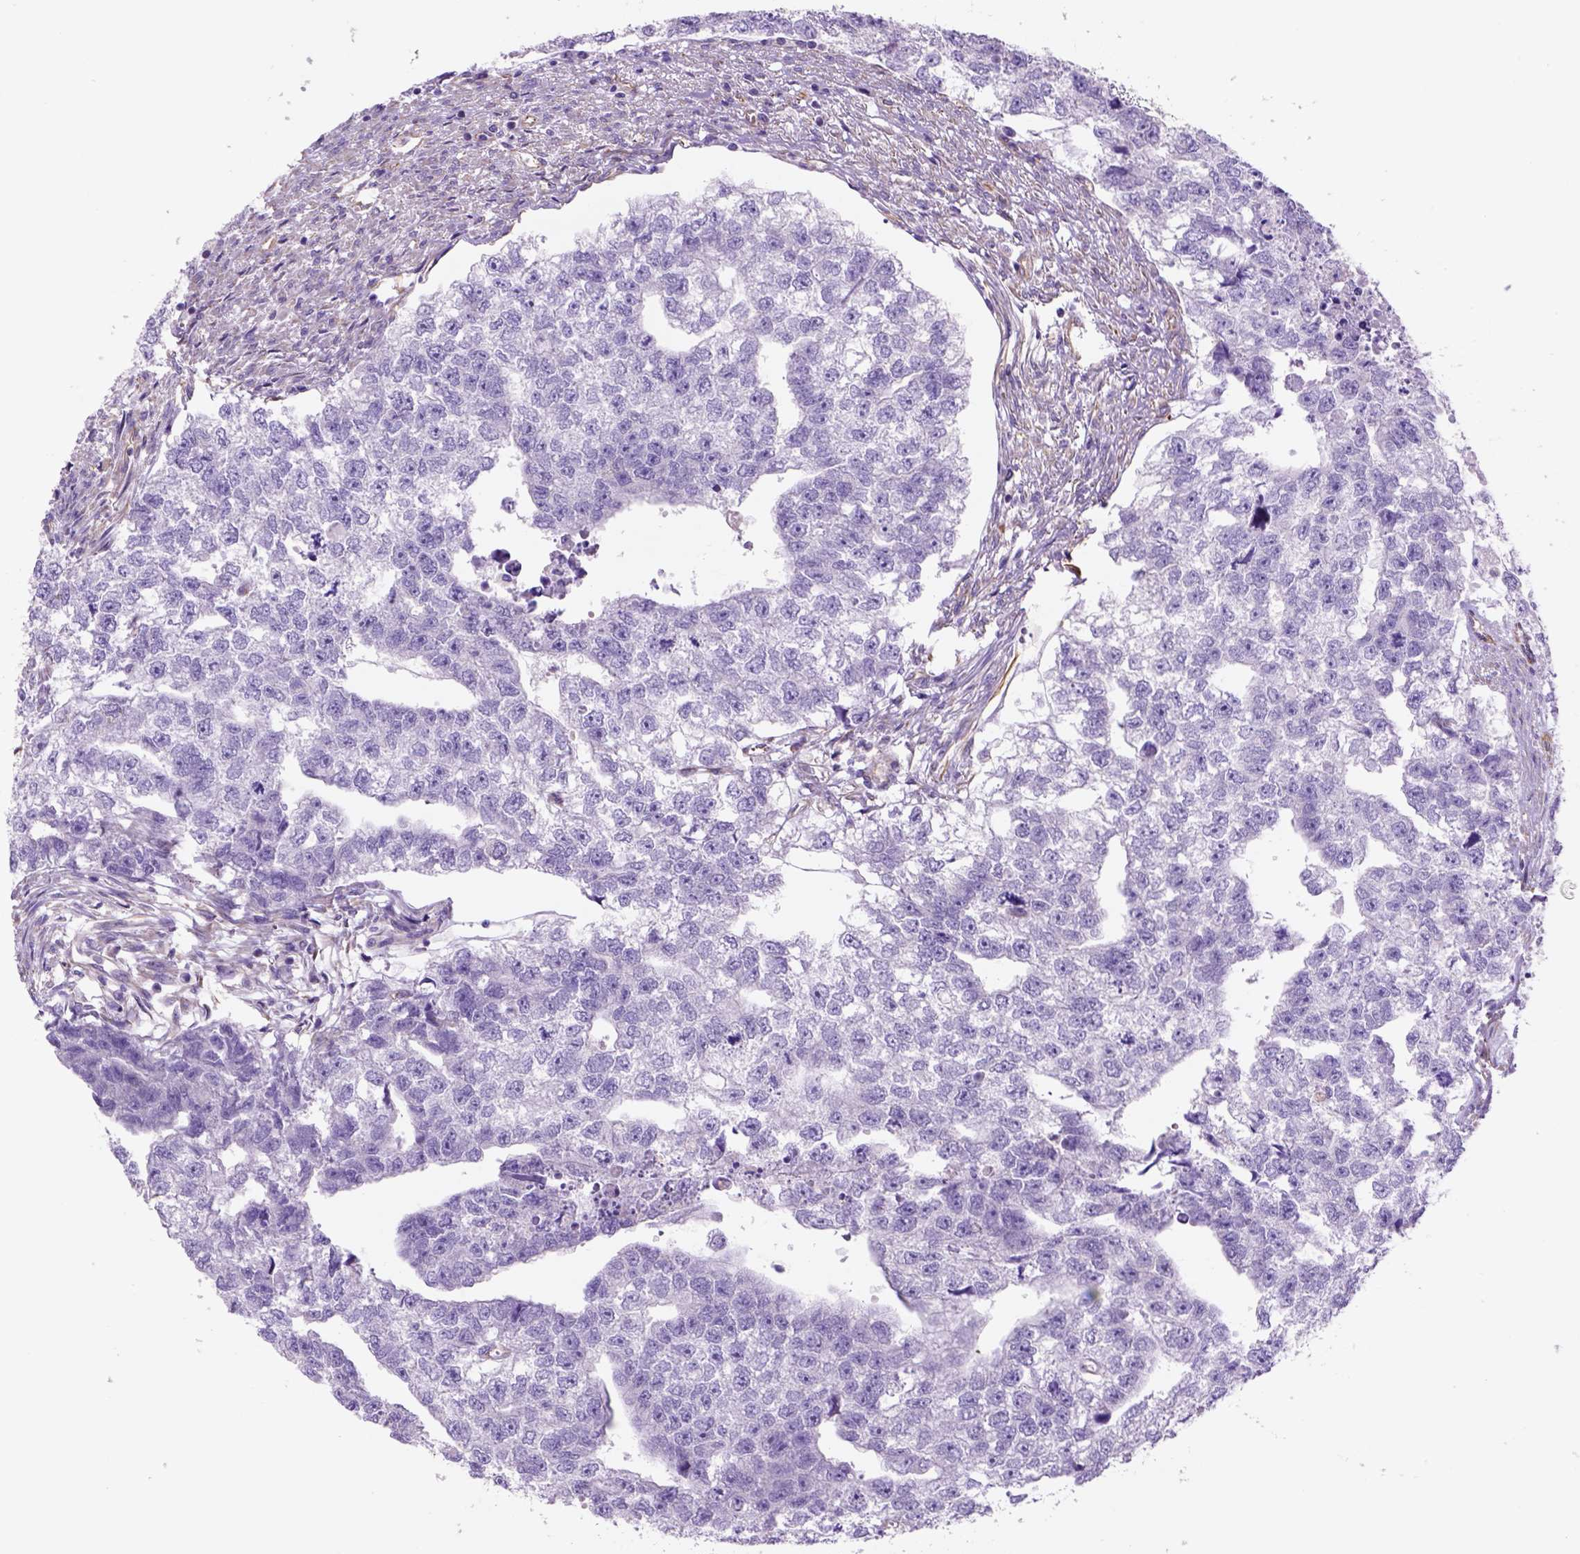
{"staining": {"intensity": "negative", "quantity": "none", "location": "none"}, "tissue": "testis cancer", "cell_type": "Tumor cells", "image_type": "cancer", "snomed": [{"axis": "morphology", "description": "Carcinoma, Embryonal, NOS"}, {"axis": "morphology", "description": "Teratoma, malignant, NOS"}, {"axis": "topography", "description": "Testis"}], "caption": "High power microscopy photomicrograph of an immunohistochemistry (IHC) photomicrograph of embryonal carcinoma (testis), revealing no significant staining in tumor cells.", "gene": "ZZZ3", "patient": {"sex": "male", "age": 44}}